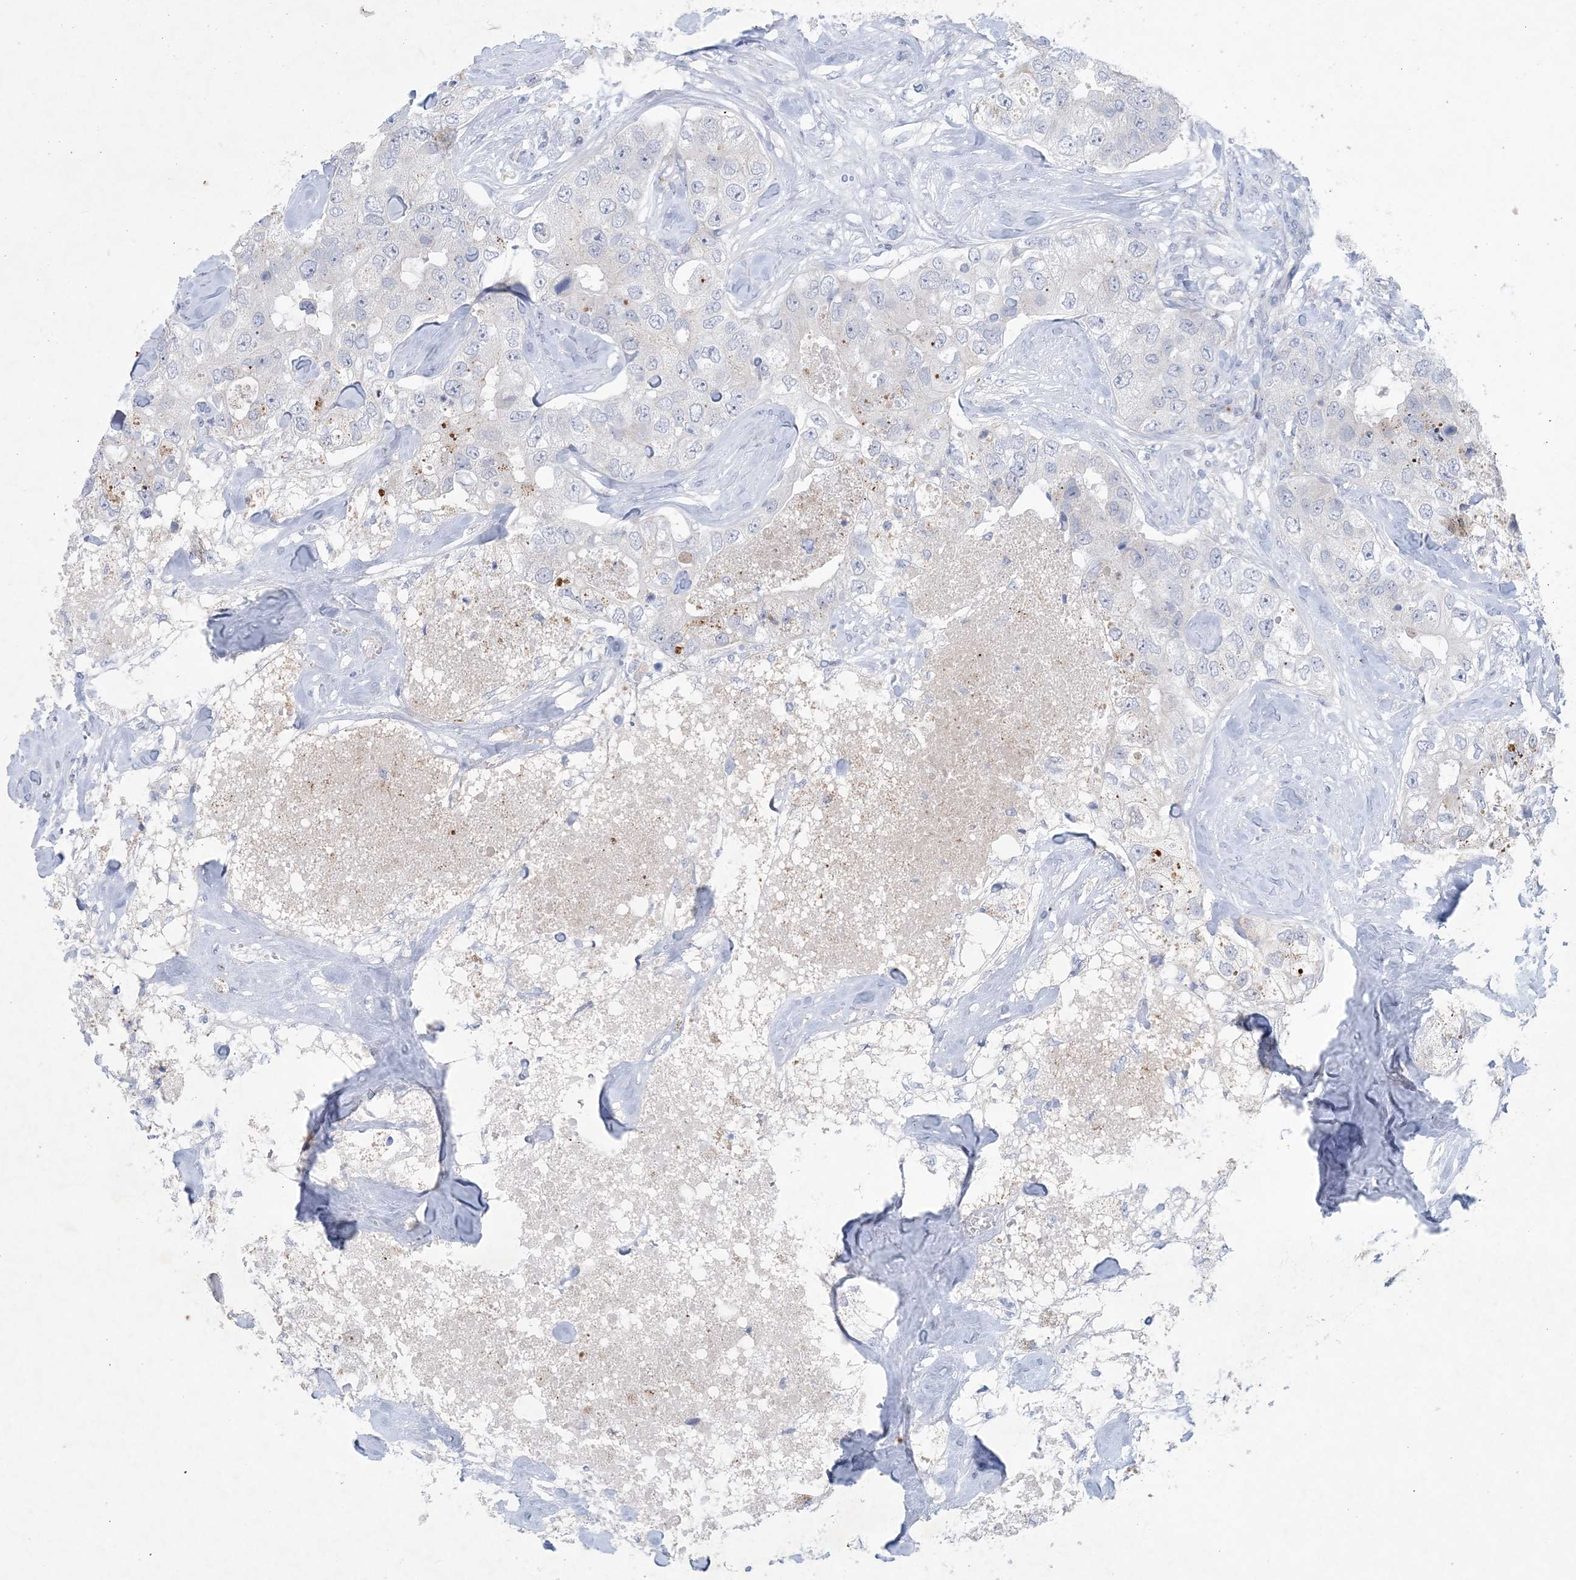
{"staining": {"intensity": "negative", "quantity": "none", "location": "none"}, "tissue": "breast cancer", "cell_type": "Tumor cells", "image_type": "cancer", "snomed": [{"axis": "morphology", "description": "Duct carcinoma"}, {"axis": "topography", "description": "Breast"}], "caption": "Immunohistochemistry photomicrograph of neoplastic tissue: breast cancer (invasive ductal carcinoma) stained with DAB (3,3'-diaminobenzidine) displays no significant protein positivity in tumor cells. Nuclei are stained in blue.", "gene": "GABRG1", "patient": {"sex": "female", "age": 62}}